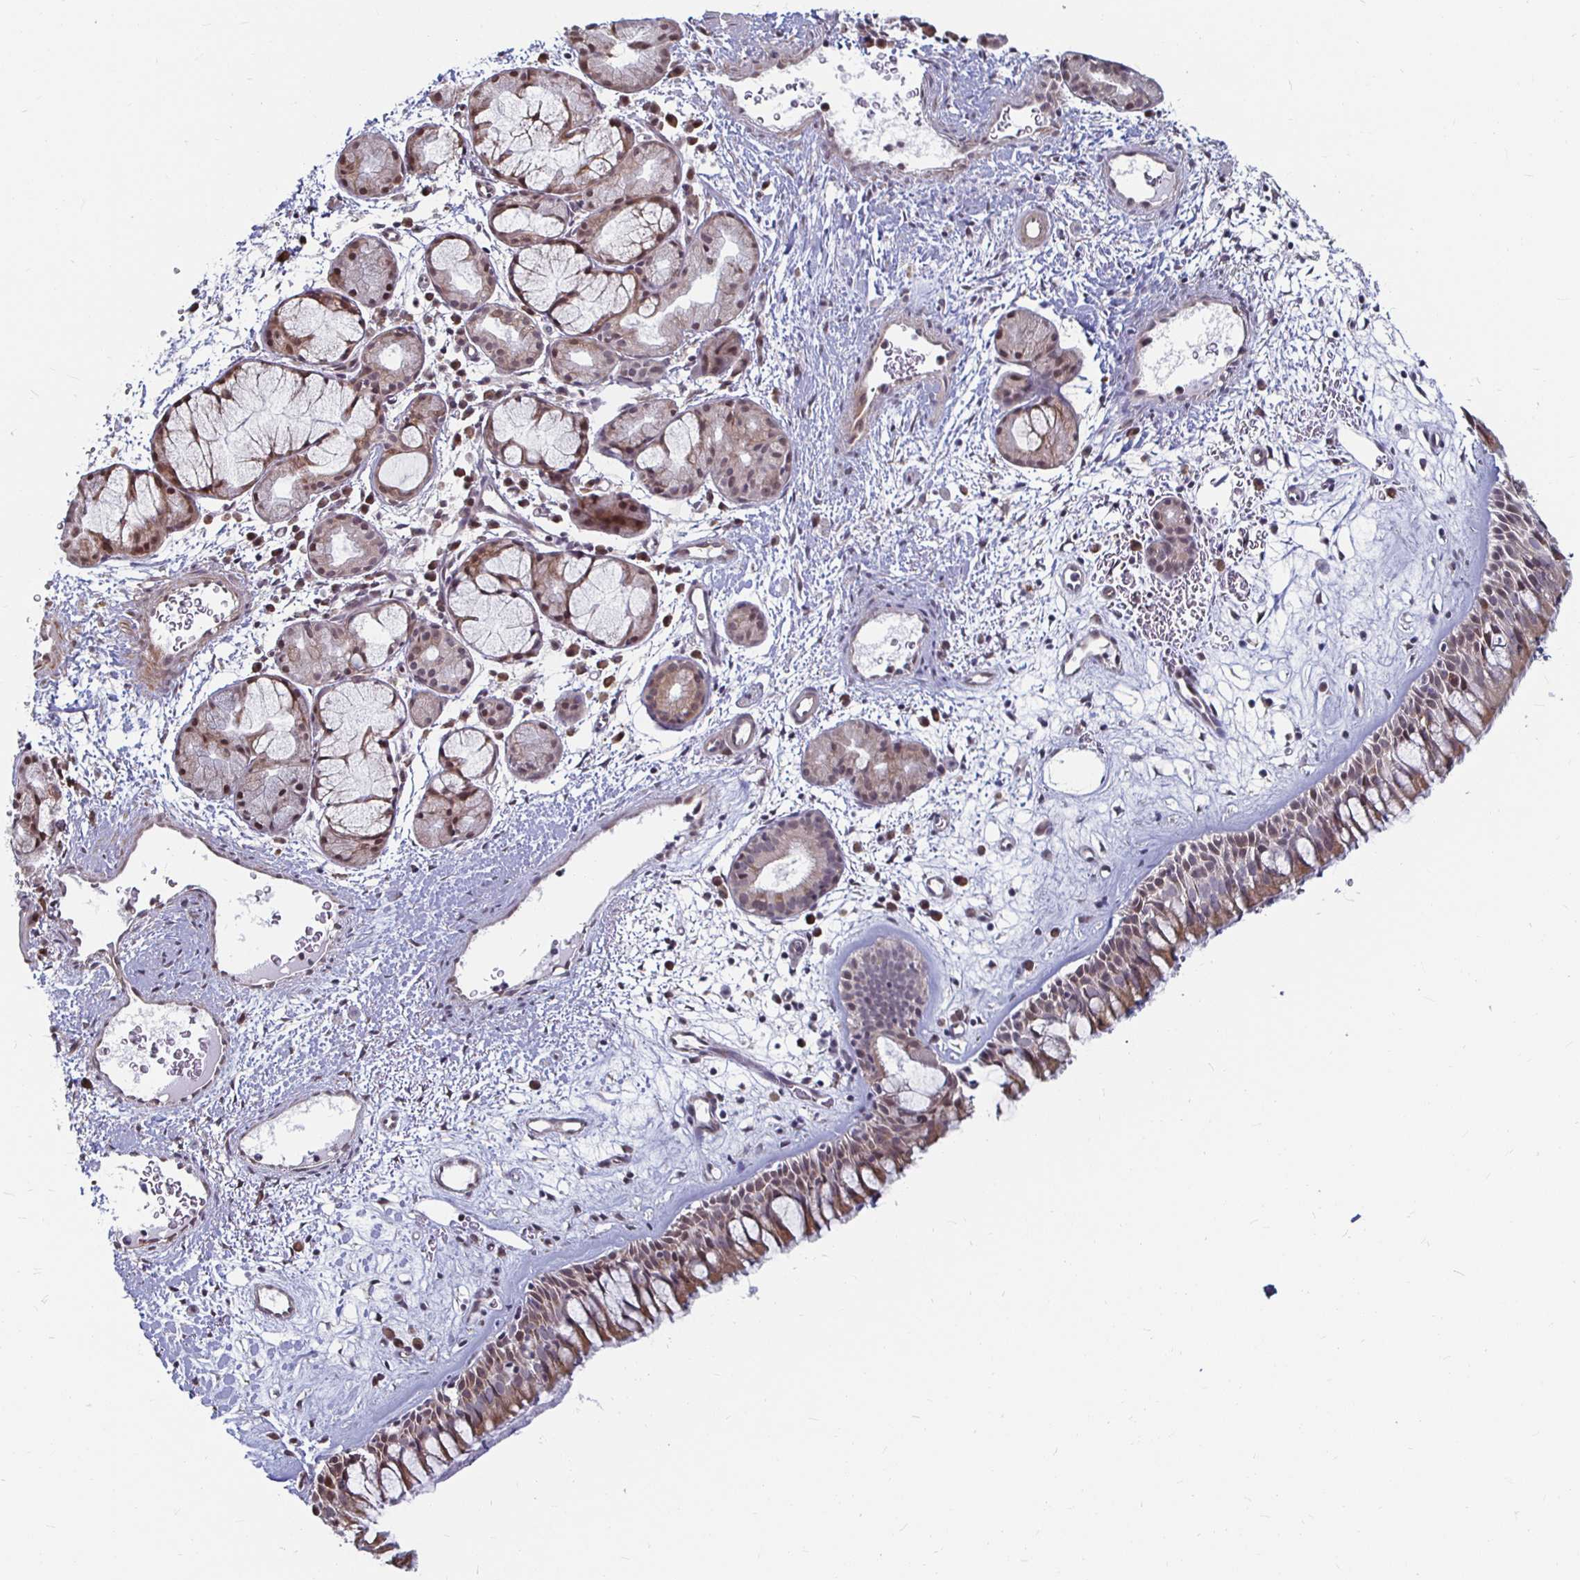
{"staining": {"intensity": "weak", "quantity": "25%-75%", "location": "cytoplasmic/membranous,nuclear"}, "tissue": "nasopharynx", "cell_type": "Respiratory epithelial cells", "image_type": "normal", "snomed": [{"axis": "morphology", "description": "Normal tissue, NOS"}, {"axis": "topography", "description": "Nasopharynx"}], "caption": "Brown immunohistochemical staining in unremarkable nasopharynx shows weak cytoplasmic/membranous,nuclear expression in about 25%-75% of respiratory epithelial cells.", "gene": "CAPN11", "patient": {"sex": "male", "age": 65}}